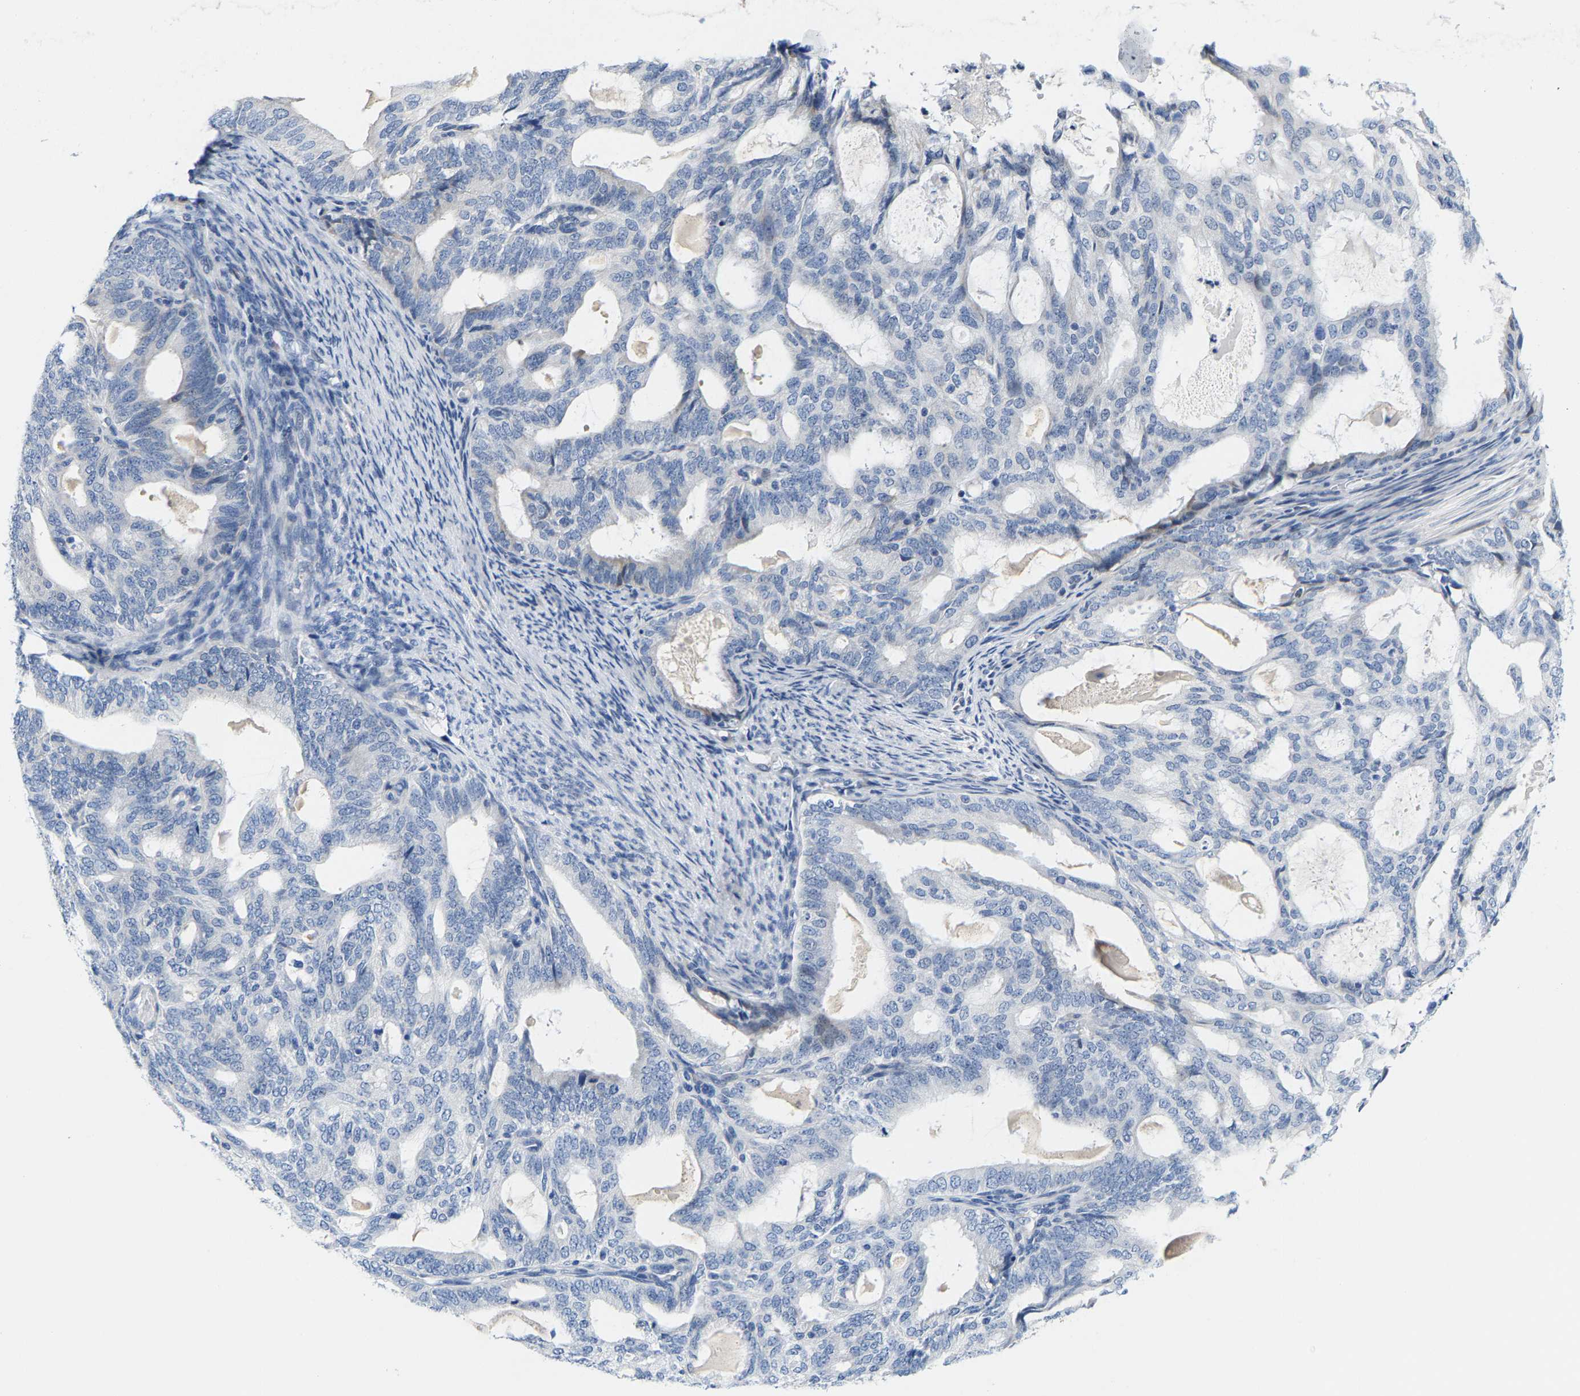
{"staining": {"intensity": "negative", "quantity": "none", "location": "none"}, "tissue": "endometrial cancer", "cell_type": "Tumor cells", "image_type": "cancer", "snomed": [{"axis": "morphology", "description": "Adenocarcinoma, NOS"}, {"axis": "topography", "description": "Endometrium"}], "caption": "Immunohistochemical staining of adenocarcinoma (endometrial) displays no significant staining in tumor cells.", "gene": "KLHL1", "patient": {"sex": "female", "age": 58}}